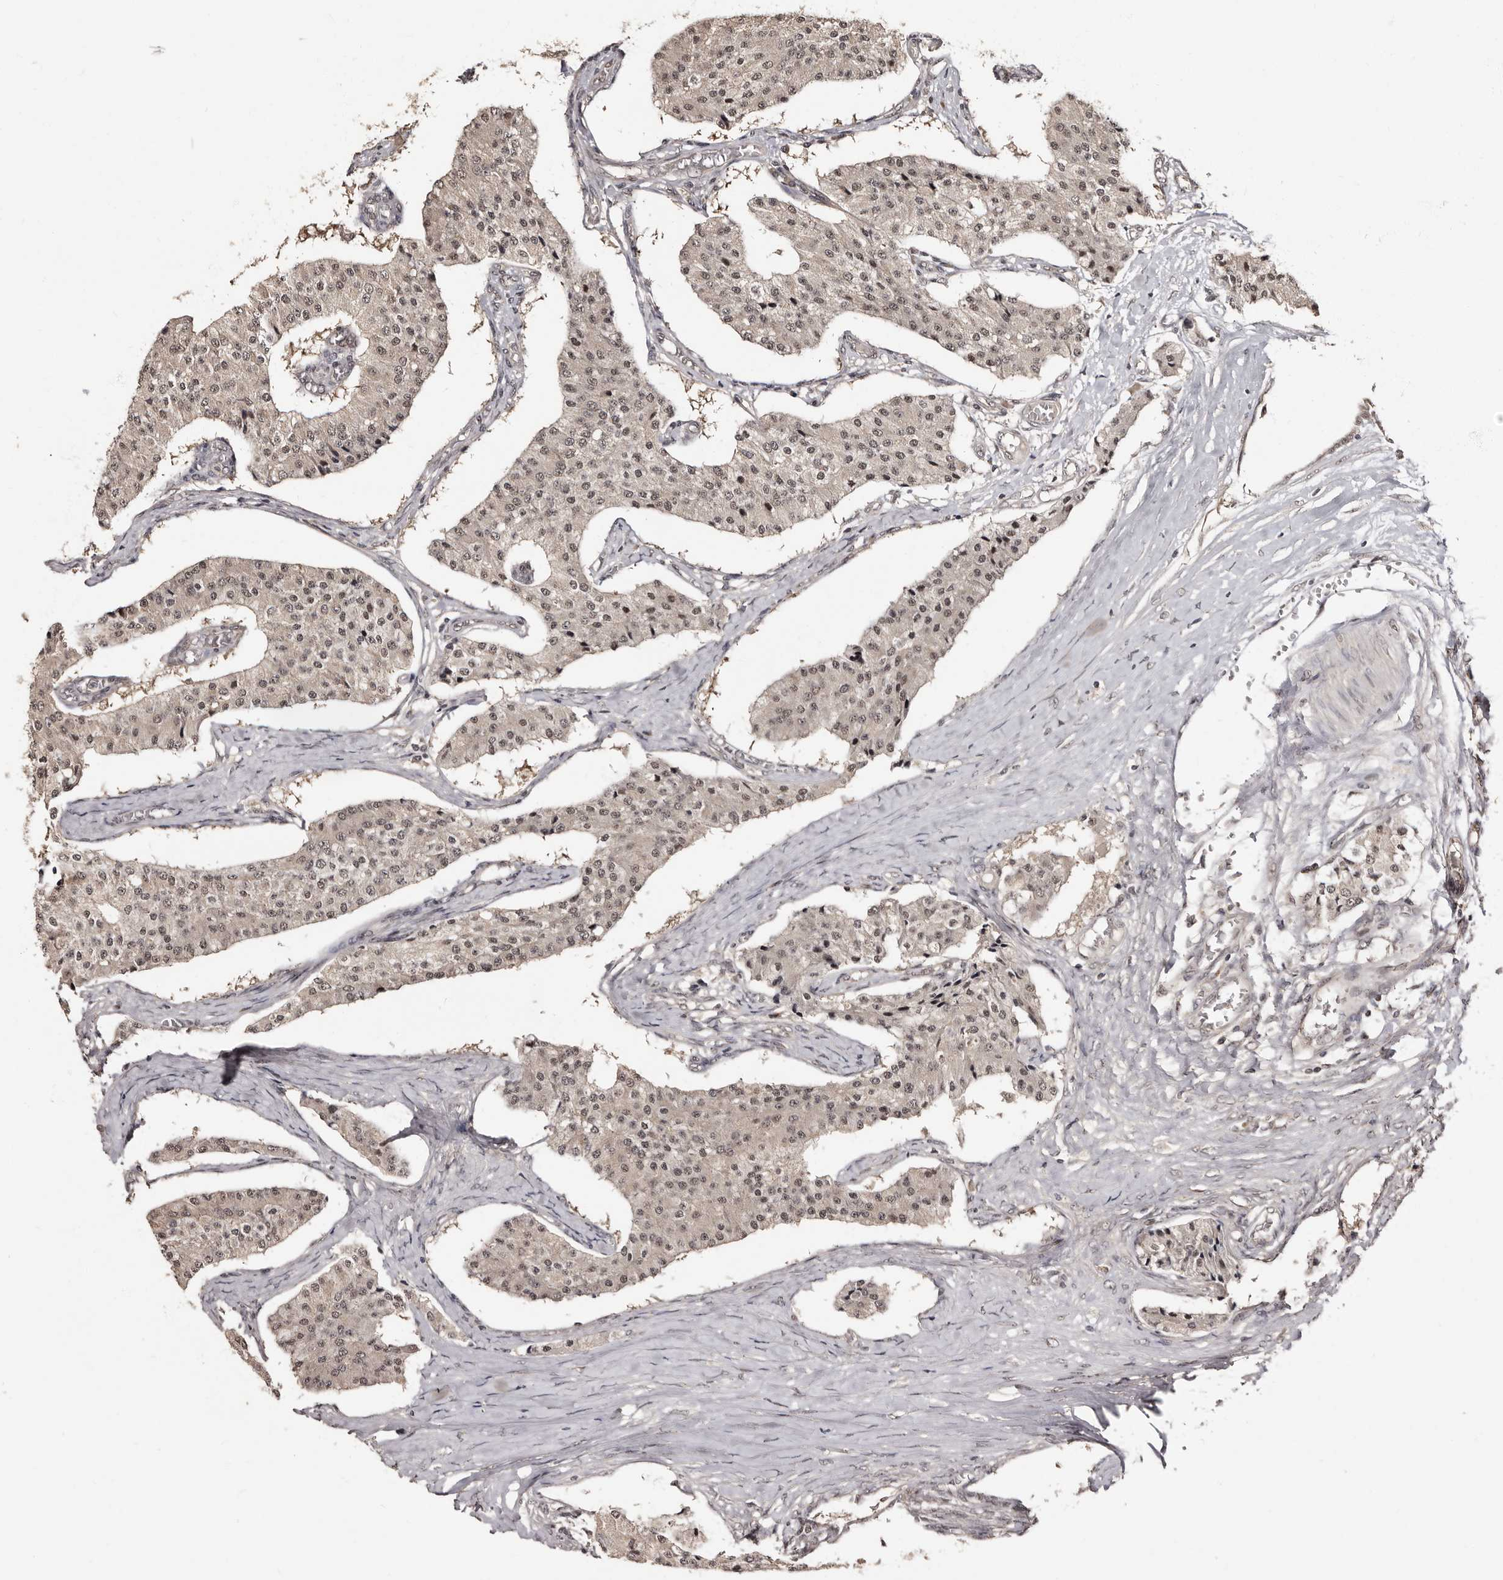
{"staining": {"intensity": "weak", "quantity": "25%-75%", "location": "cytoplasmic/membranous,nuclear"}, "tissue": "carcinoid", "cell_type": "Tumor cells", "image_type": "cancer", "snomed": [{"axis": "morphology", "description": "Carcinoid, malignant, NOS"}, {"axis": "topography", "description": "Colon"}], "caption": "IHC micrograph of human carcinoid stained for a protein (brown), which reveals low levels of weak cytoplasmic/membranous and nuclear expression in about 25%-75% of tumor cells.", "gene": "TBC1D22B", "patient": {"sex": "female", "age": 52}}